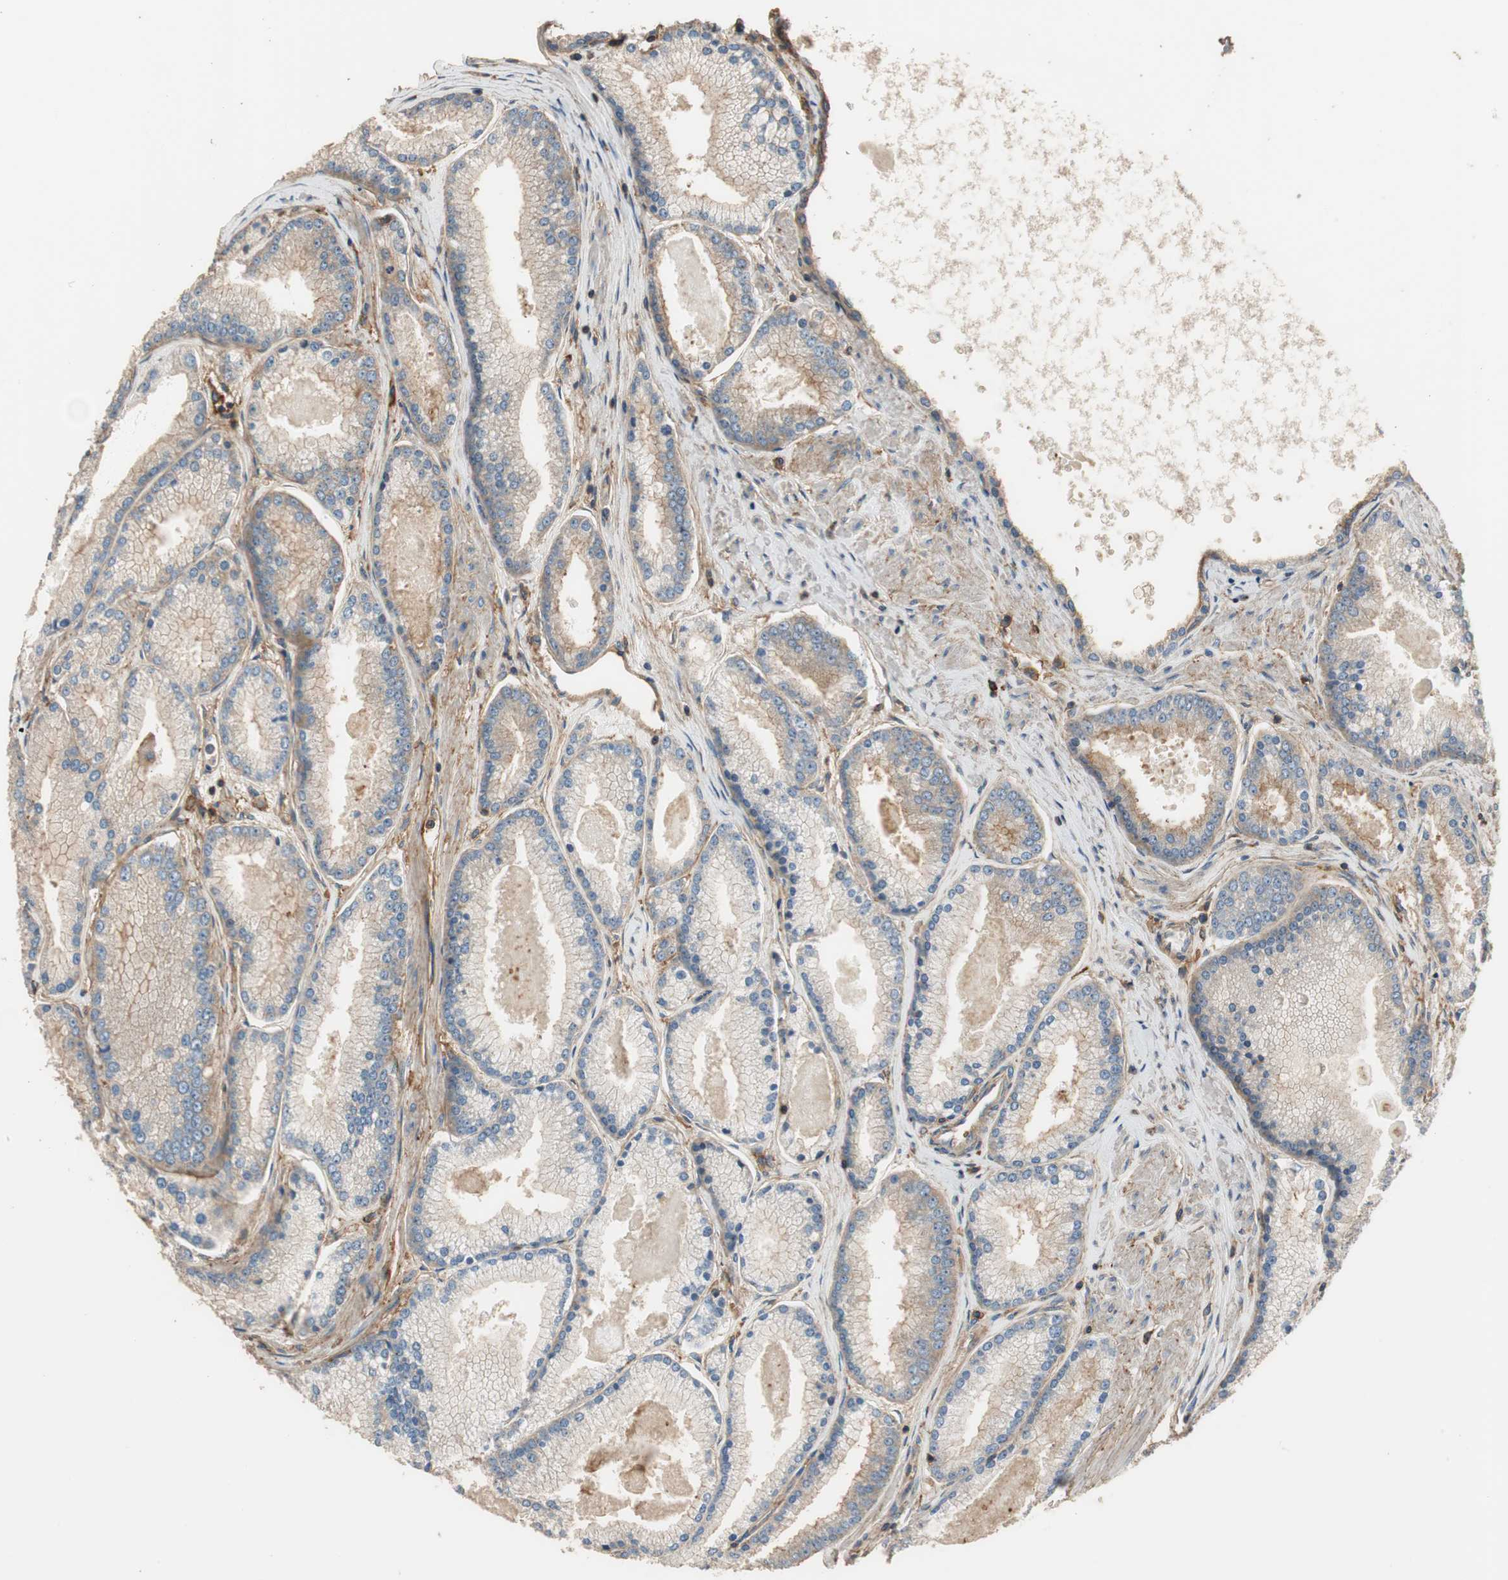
{"staining": {"intensity": "weak", "quantity": "<25%", "location": "cytoplasmic/membranous"}, "tissue": "prostate cancer", "cell_type": "Tumor cells", "image_type": "cancer", "snomed": [{"axis": "morphology", "description": "Adenocarcinoma, High grade"}, {"axis": "topography", "description": "Prostate"}], "caption": "The histopathology image demonstrates no significant expression in tumor cells of high-grade adenocarcinoma (prostate).", "gene": "IL1RL1", "patient": {"sex": "male", "age": 61}}